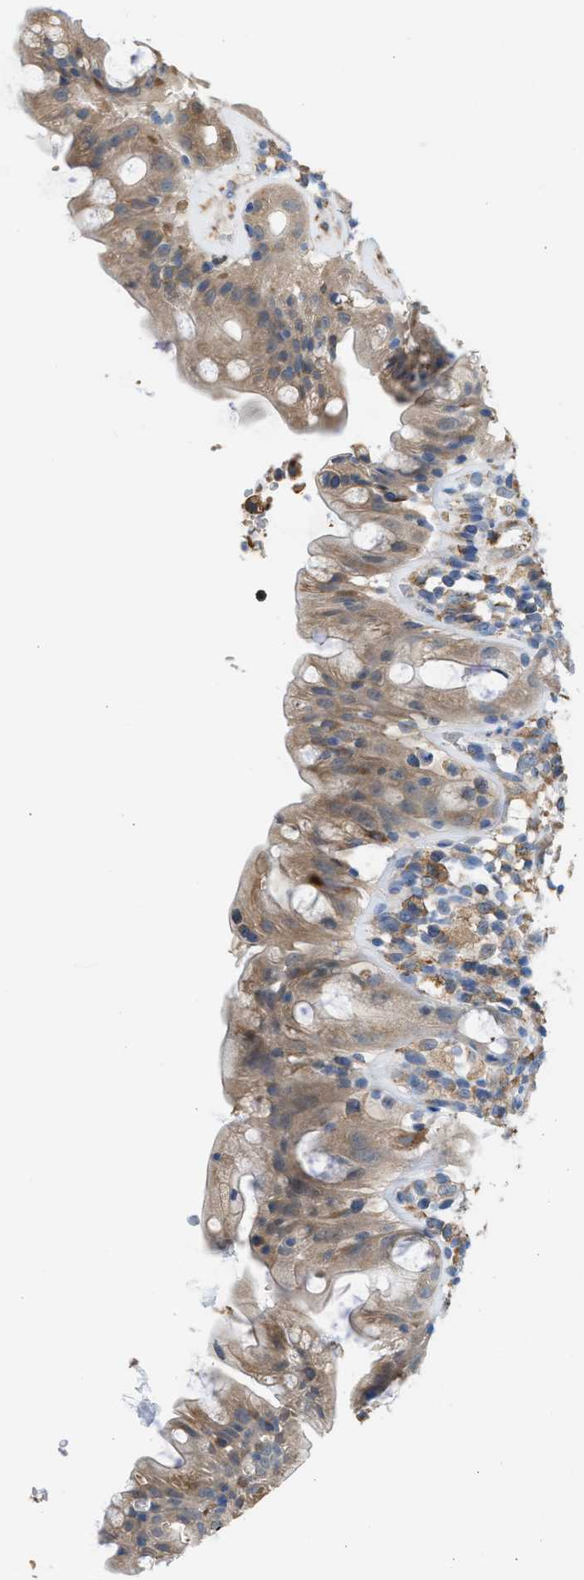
{"staining": {"intensity": "weak", "quantity": ">75%", "location": "cytoplasmic/membranous"}, "tissue": "rectum", "cell_type": "Glandular cells", "image_type": "normal", "snomed": [{"axis": "morphology", "description": "Normal tissue, NOS"}, {"axis": "topography", "description": "Rectum"}], "caption": "DAB (3,3'-diaminobenzidine) immunohistochemical staining of benign rectum reveals weak cytoplasmic/membranous protein expression in about >75% of glandular cells.", "gene": "CA3", "patient": {"sex": "male", "age": 44}}